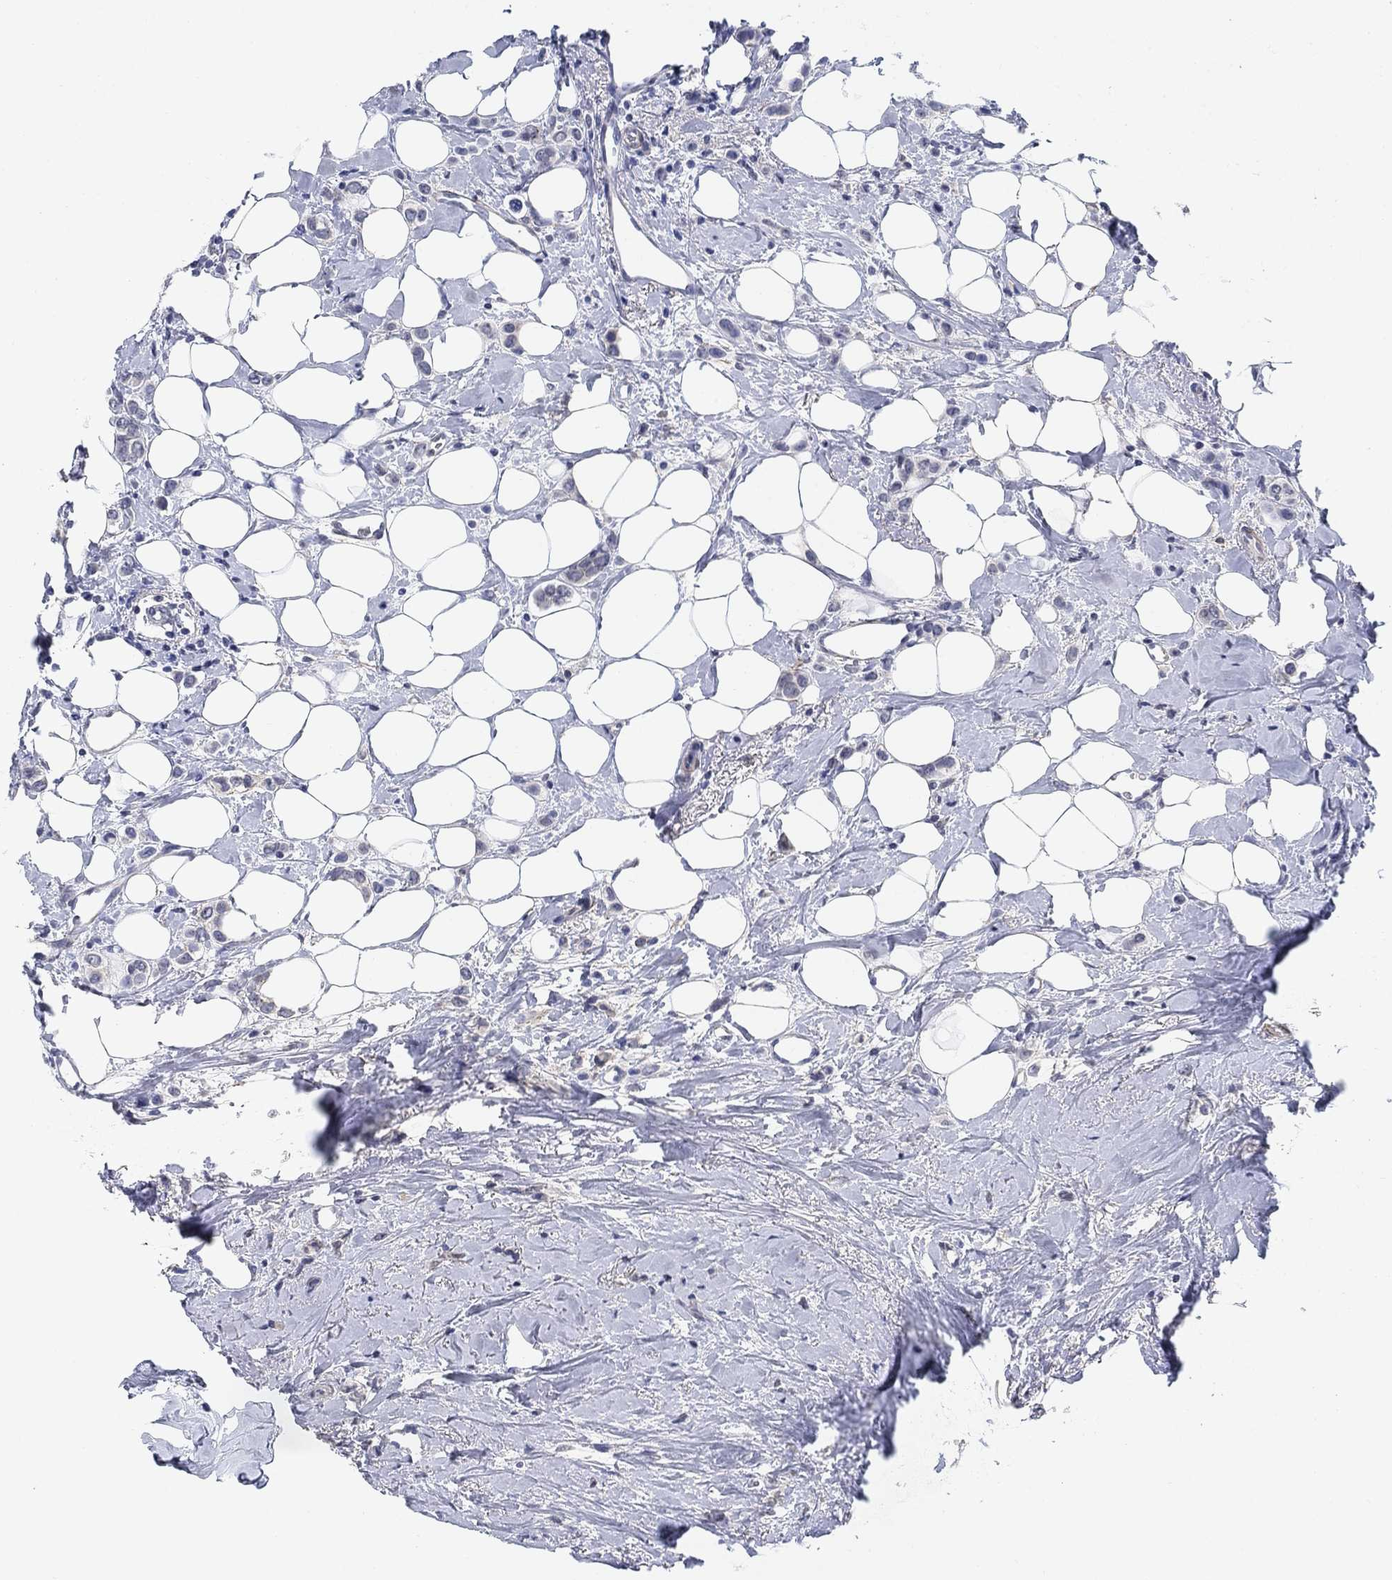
{"staining": {"intensity": "negative", "quantity": "none", "location": "none"}, "tissue": "breast cancer", "cell_type": "Tumor cells", "image_type": "cancer", "snomed": [{"axis": "morphology", "description": "Lobular carcinoma"}, {"axis": "topography", "description": "Breast"}], "caption": "DAB immunohistochemical staining of breast cancer (lobular carcinoma) exhibits no significant positivity in tumor cells. Brightfield microscopy of immunohistochemistry stained with DAB (3,3'-diaminobenzidine) (brown) and hematoxylin (blue), captured at high magnification.", "gene": "OTUB2", "patient": {"sex": "female", "age": 66}}